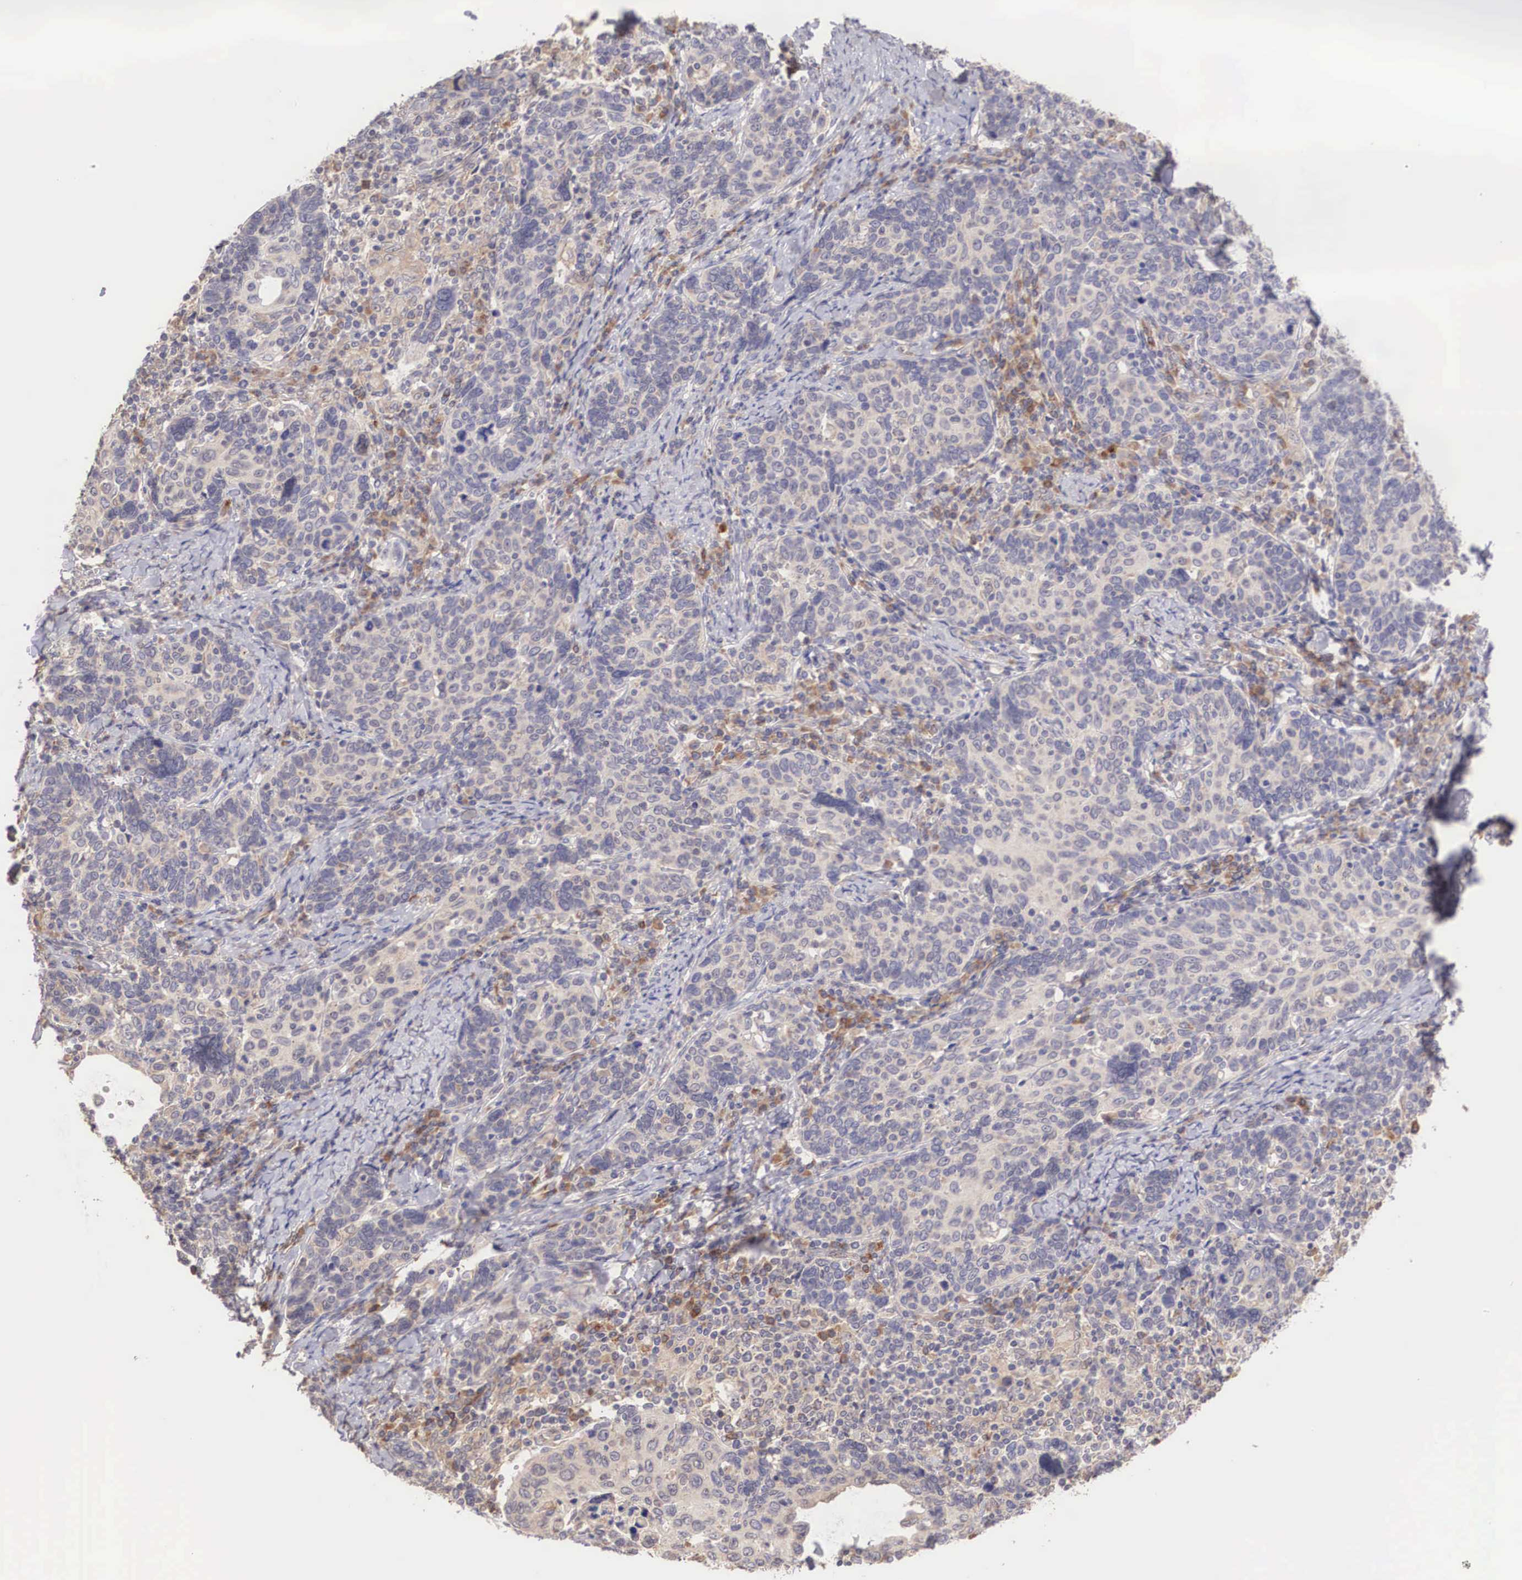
{"staining": {"intensity": "weak", "quantity": "25%-75%", "location": "cytoplasmic/membranous"}, "tissue": "cervical cancer", "cell_type": "Tumor cells", "image_type": "cancer", "snomed": [{"axis": "morphology", "description": "Squamous cell carcinoma, NOS"}, {"axis": "topography", "description": "Cervix"}], "caption": "DAB (3,3'-diaminobenzidine) immunohistochemical staining of human cervical cancer (squamous cell carcinoma) exhibits weak cytoplasmic/membranous protein staining in approximately 25%-75% of tumor cells.", "gene": "DNAJB7", "patient": {"sex": "female", "age": 41}}